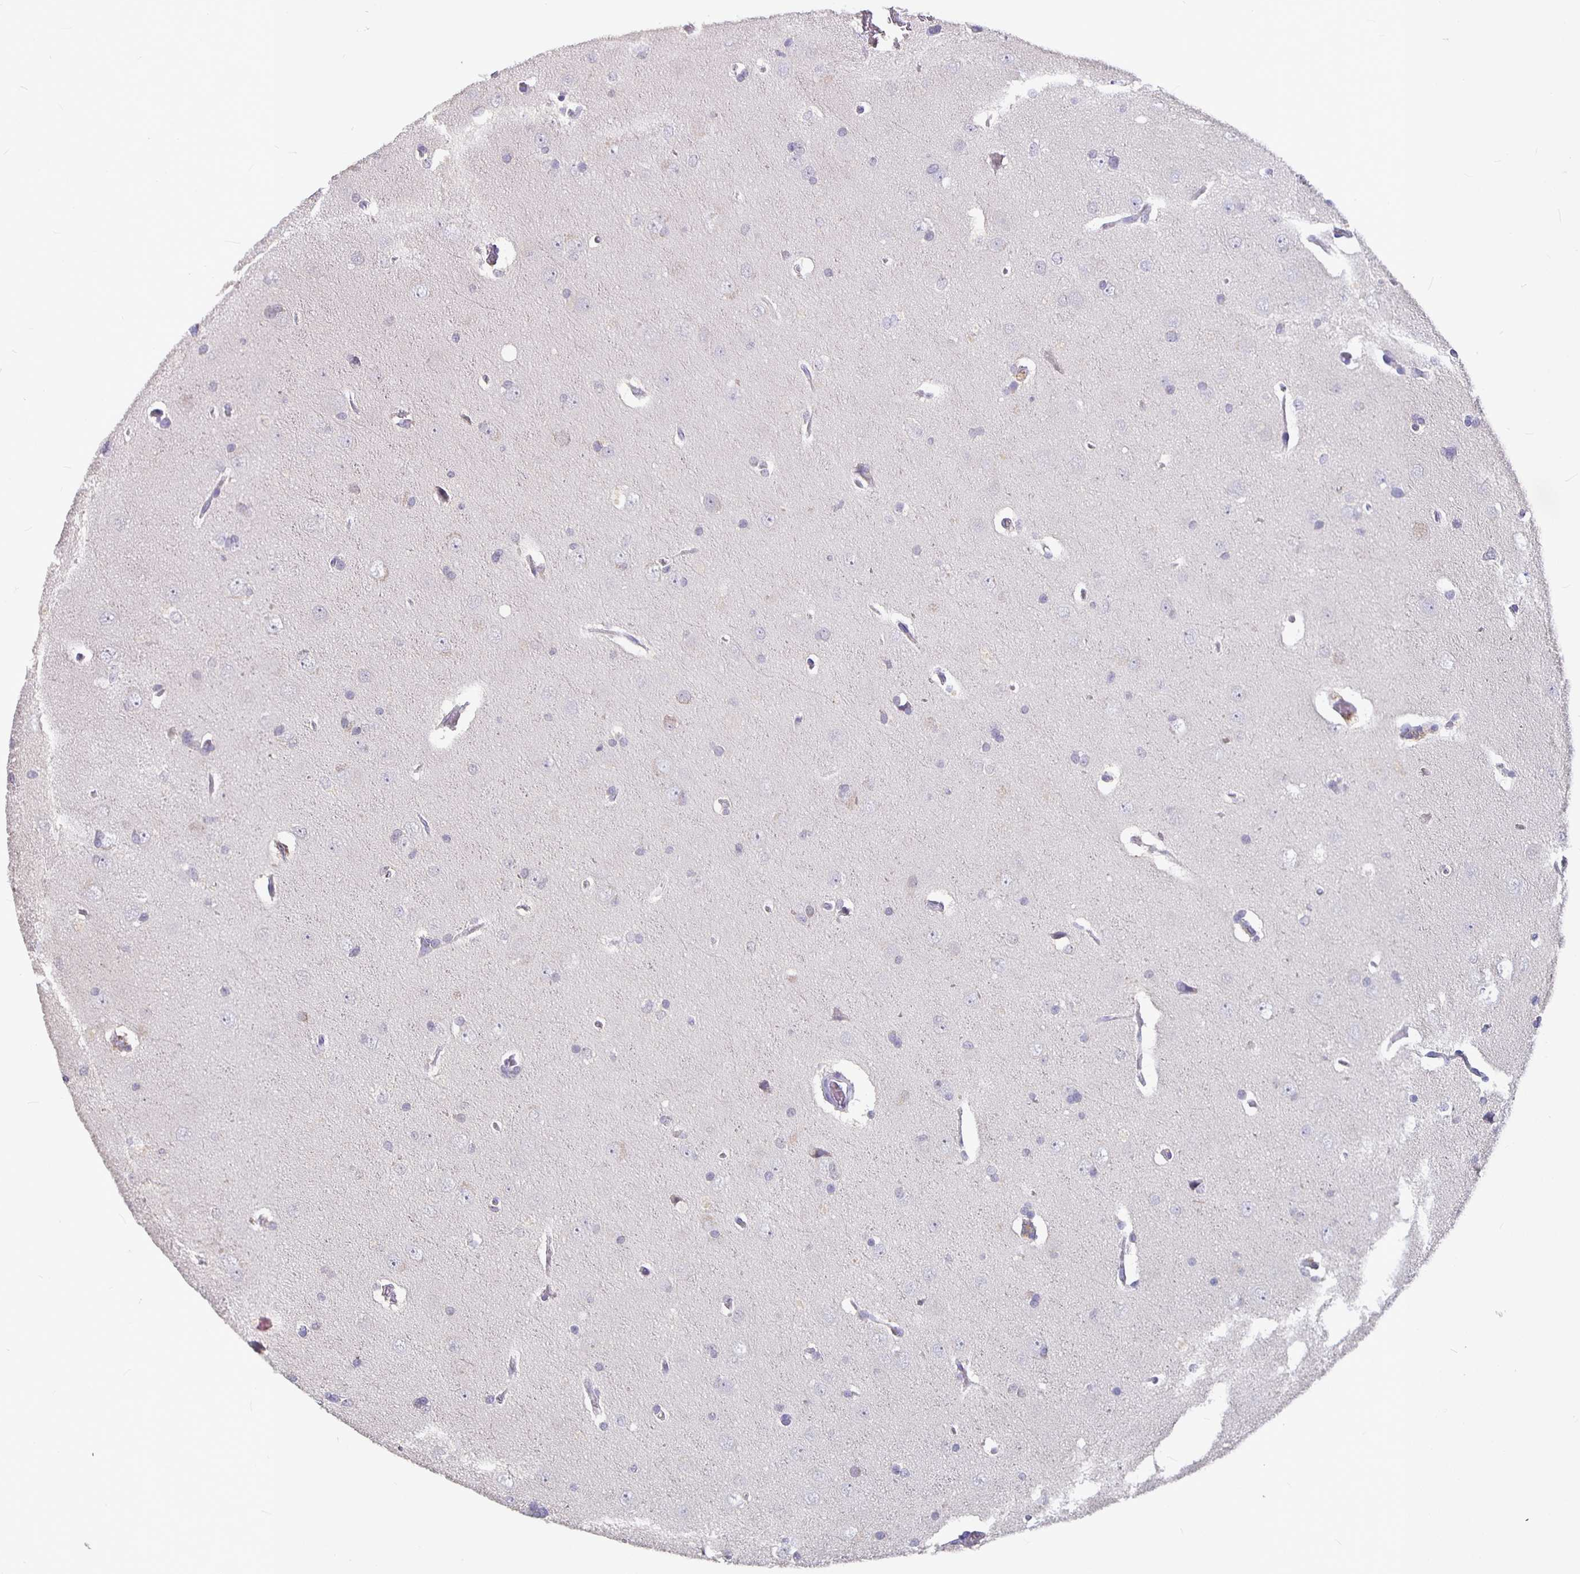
{"staining": {"intensity": "negative", "quantity": "none", "location": "none"}, "tissue": "glioma", "cell_type": "Tumor cells", "image_type": "cancer", "snomed": [{"axis": "morphology", "description": "Glioma, malignant, Low grade"}, {"axis": "topography", "description": "Brain"}], "caption": "An image of human glioma is negative for staining in tumor cells. Nuclei are stained in blue.", "gene": "GPX4", "patient": {"sex": "female", "age": 54}}